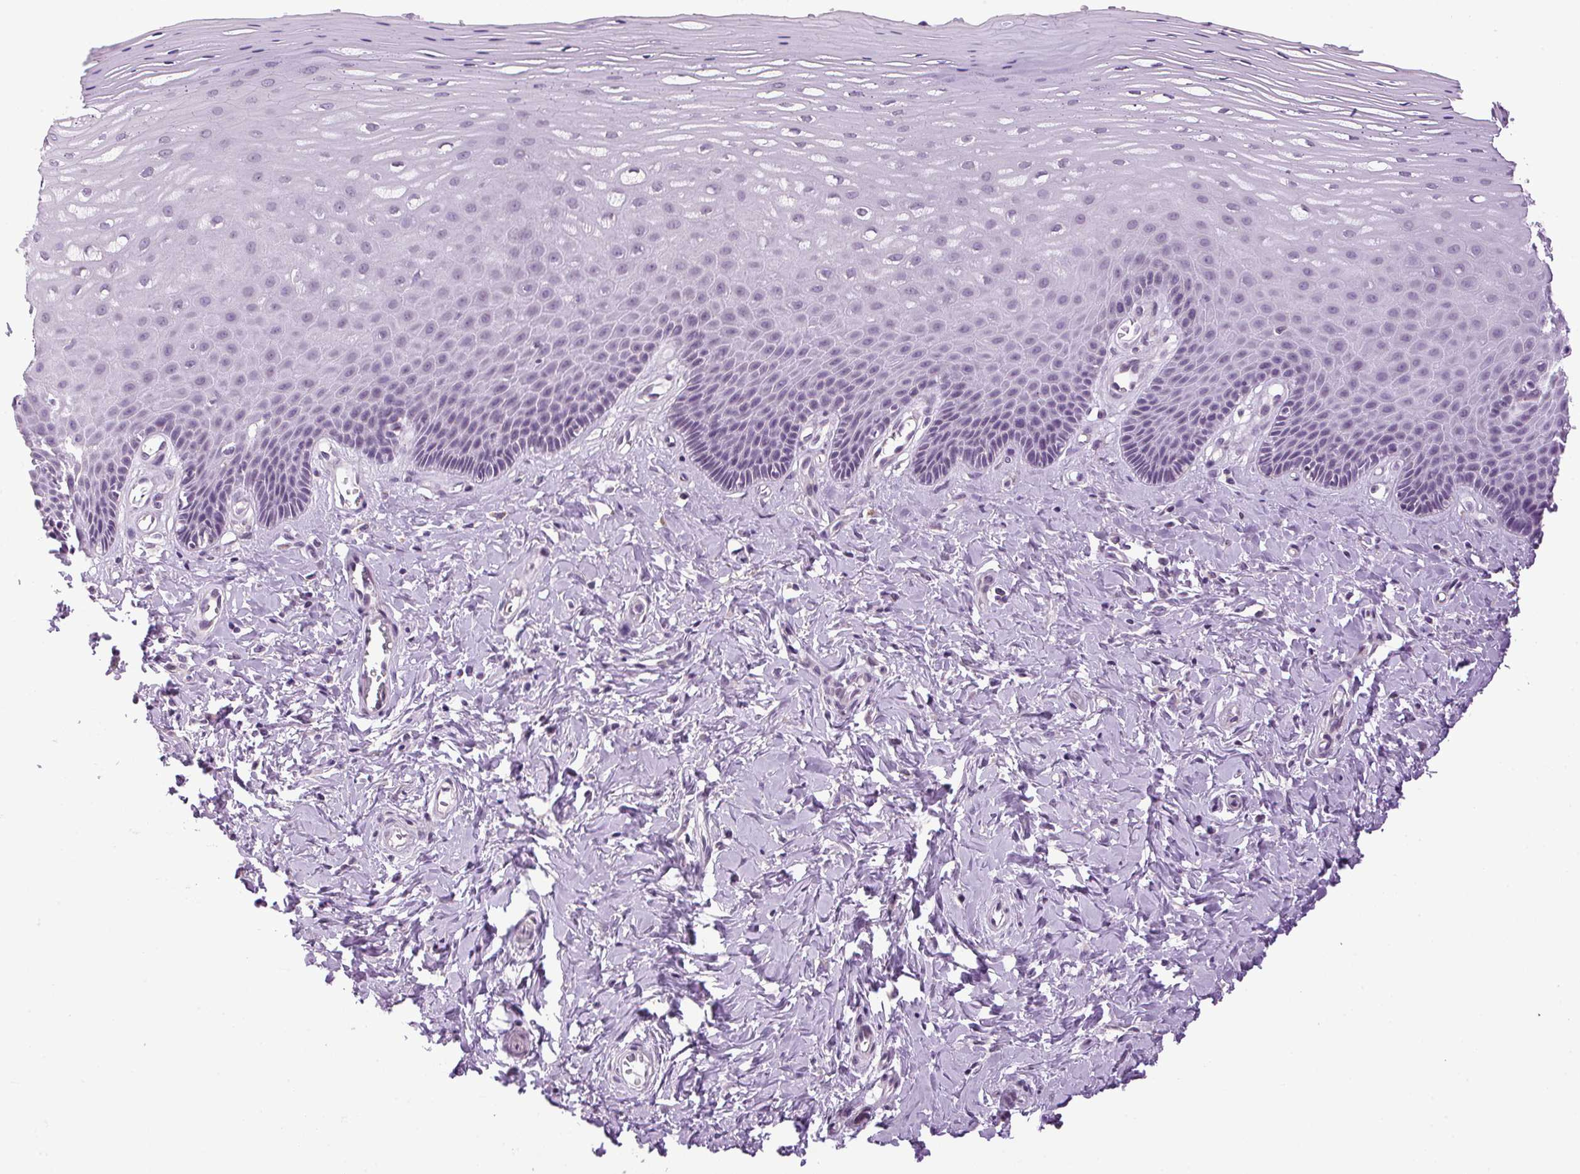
{"staining": {"intensity": "negative", "quantity": "none", "location": "none"}, "tissue": "vagina", "cell_type": "Squamous epithelial cells", "image_type": "normal", "snomed": [{"axis": "morphology", "description": "Normal tissue, NOS"}, {"axis": "topography", "description": "Vagina"}], "caption": "A high-resolution photomicrograph shows immunohistochemistry (IHC) staining of normal vagina, which exhibits no significant expression in squamous epithelial cells.", "gene": "SMIM13", "patient": {"sex": "female", "age": 83}}